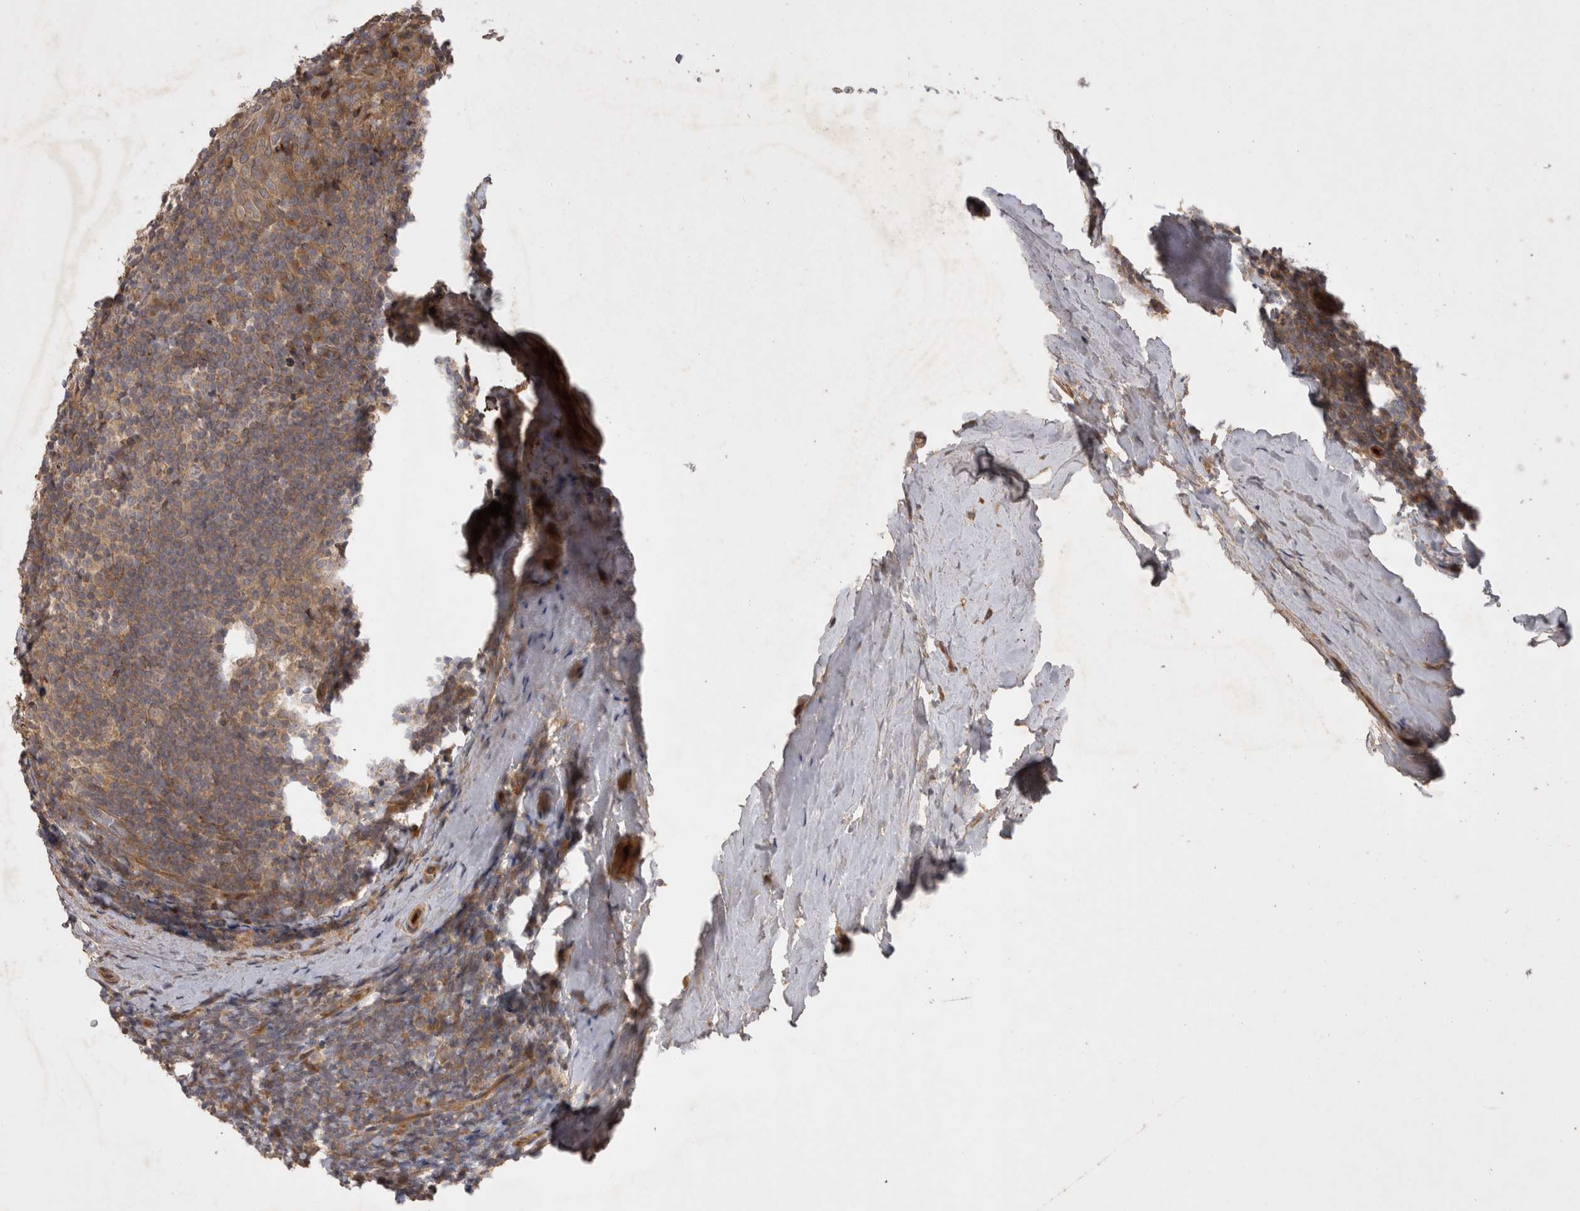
{"staining": {"intensity": "moderate", "quantity": ">75%", "location": "cytoplasmic/membranous"}, "tissue": "tonsil", "cell_type": "Germinal center cells", "image_type": "normal", "snomed": [{"axis": "morphology", "description": "Normal tissue, NOS"}, {"axis": "topography", "description": "Tonsil"}], "caption": "A histopathology image showing moderate cytoplasmic/membranous expression in approximately >75% of germinal center cells in unremarkable tonsil, as visualized by brown immunohistochemical staining.", "gene": "PPP1R42", "patient": {"sex": "male", "age": 37}}